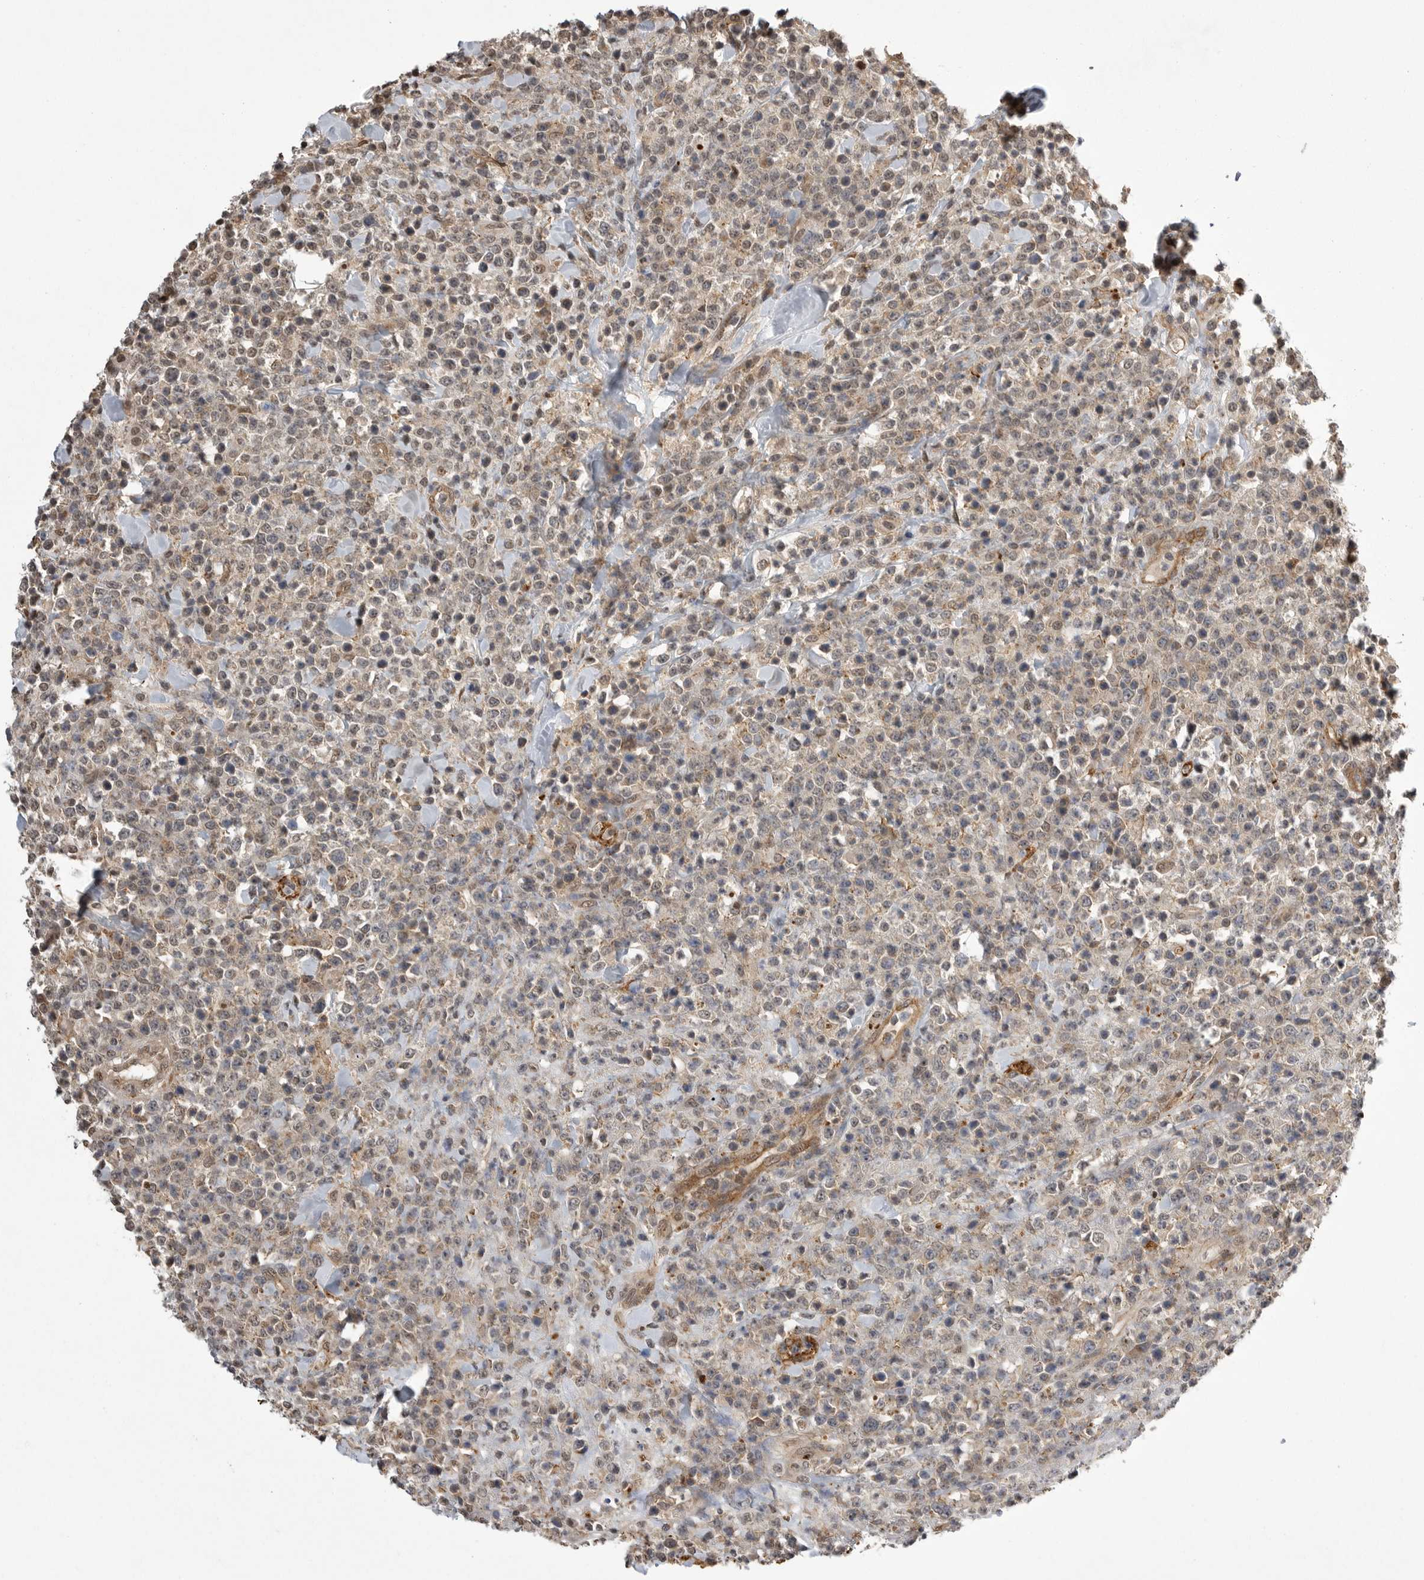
{"staining": {"intensity": "weak", "quantity": "<25%", "location": "nuclear"}, "tissue": "lymphoma", "cell_type": "Tumor cells", "image_type": "cancer", "snomed": [{"axis": "morphology", "description": "Malignant lymphoma, non-Hodgkin's type, High grade"}, {"axis": "topography", "description": "Colon"}], "caption": "Immunohistochemical staining of lymphoma exhibits no significant expression in tumor cells.", "gene": "NECTIN1", "patient": {"sex": "female", "age": 53}}